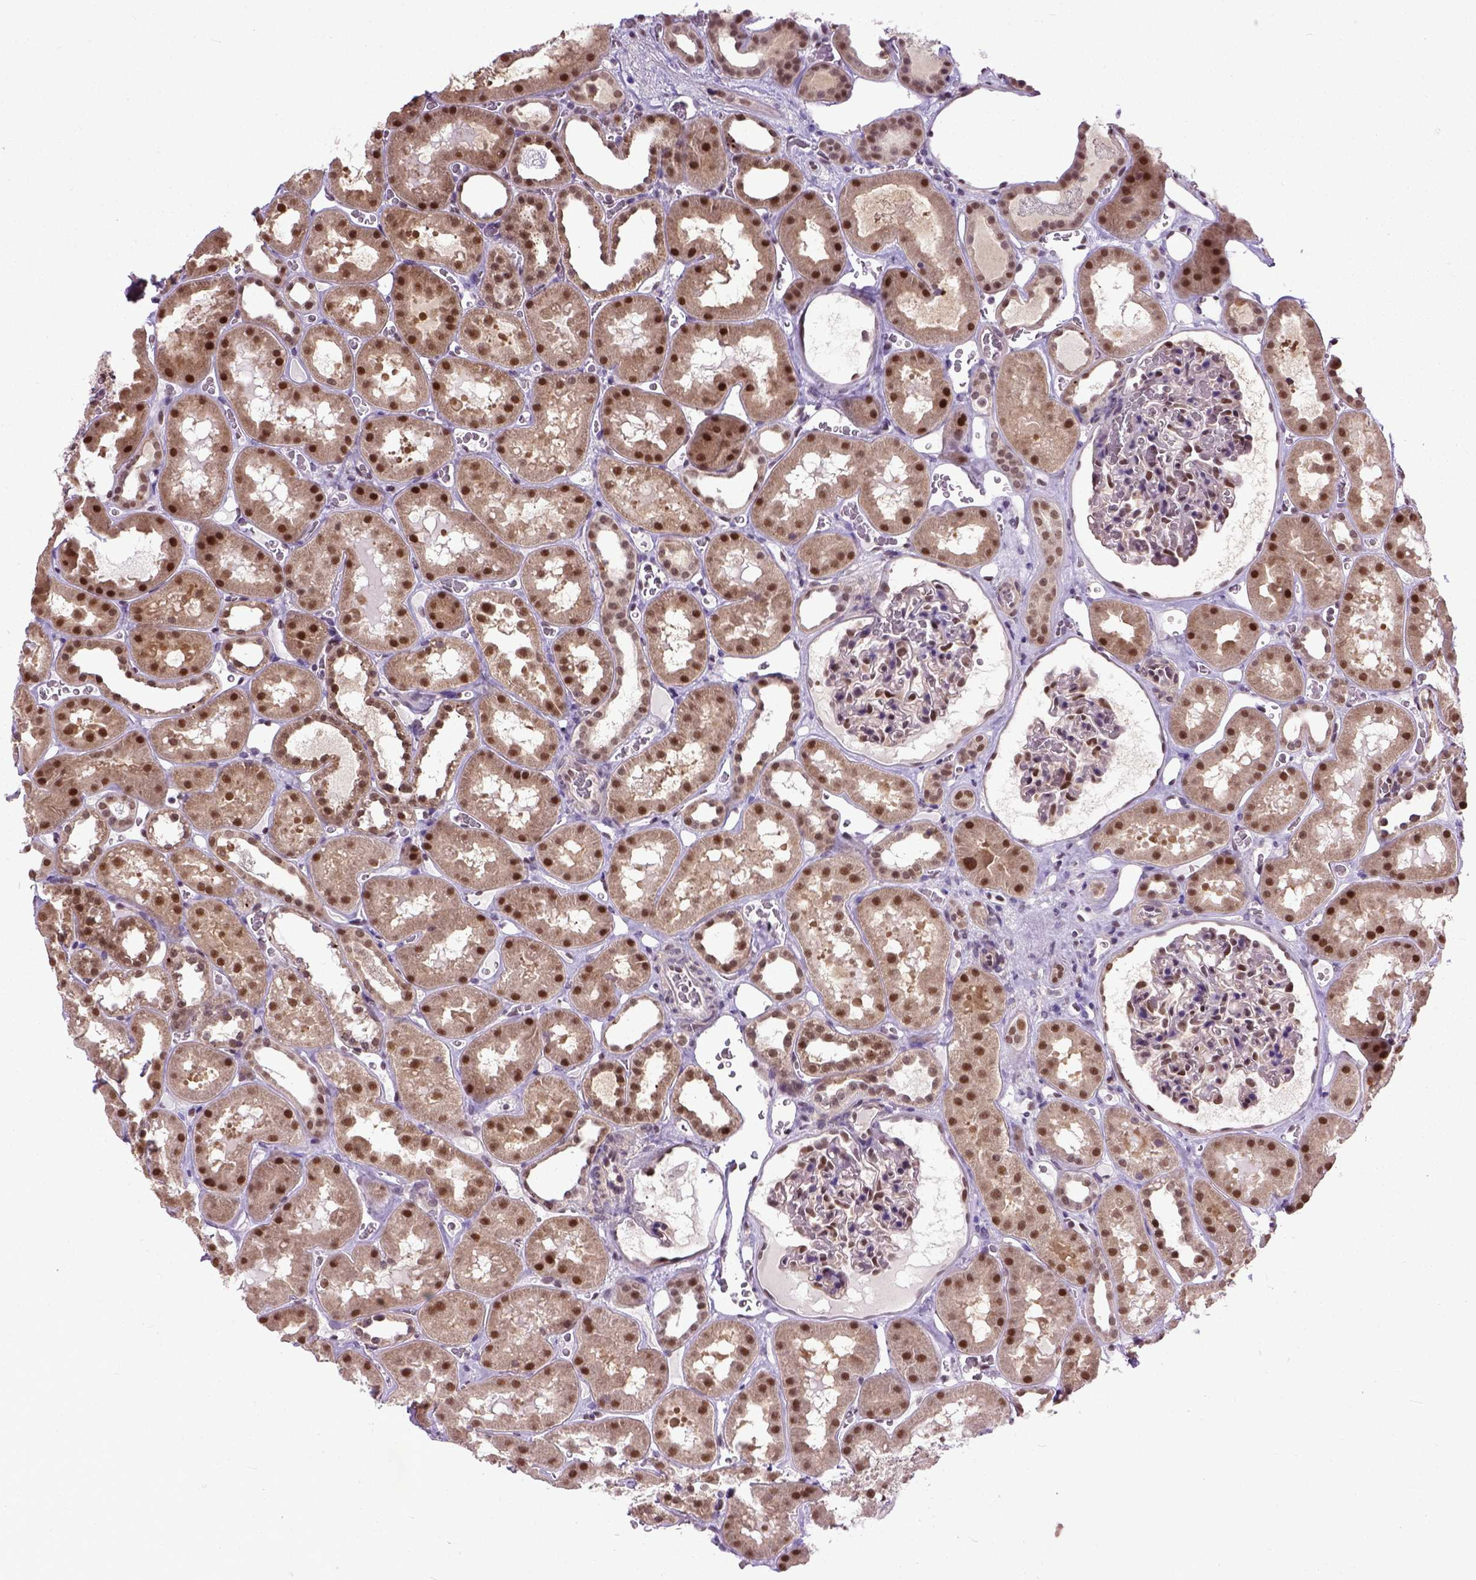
{"staining": {"intensity": "moderate", "quantity": "25%-75%", "location": "nuclear"}, "tissue": "kidney", "cell_type": "Cells in glomeruli", "image_type": "normal", "snomed": [{"axis": "morphology", "description": "Normal tissue, NOS"}, {"axis": "topography", "description": "Kidney"}], "caption": "A micrograph of kidney stained for a protein reveals moderate nuclear brown staining in cells in glomeruli.", "gene": "UBA3", "patient": {"sex": "female", "age": 41}}